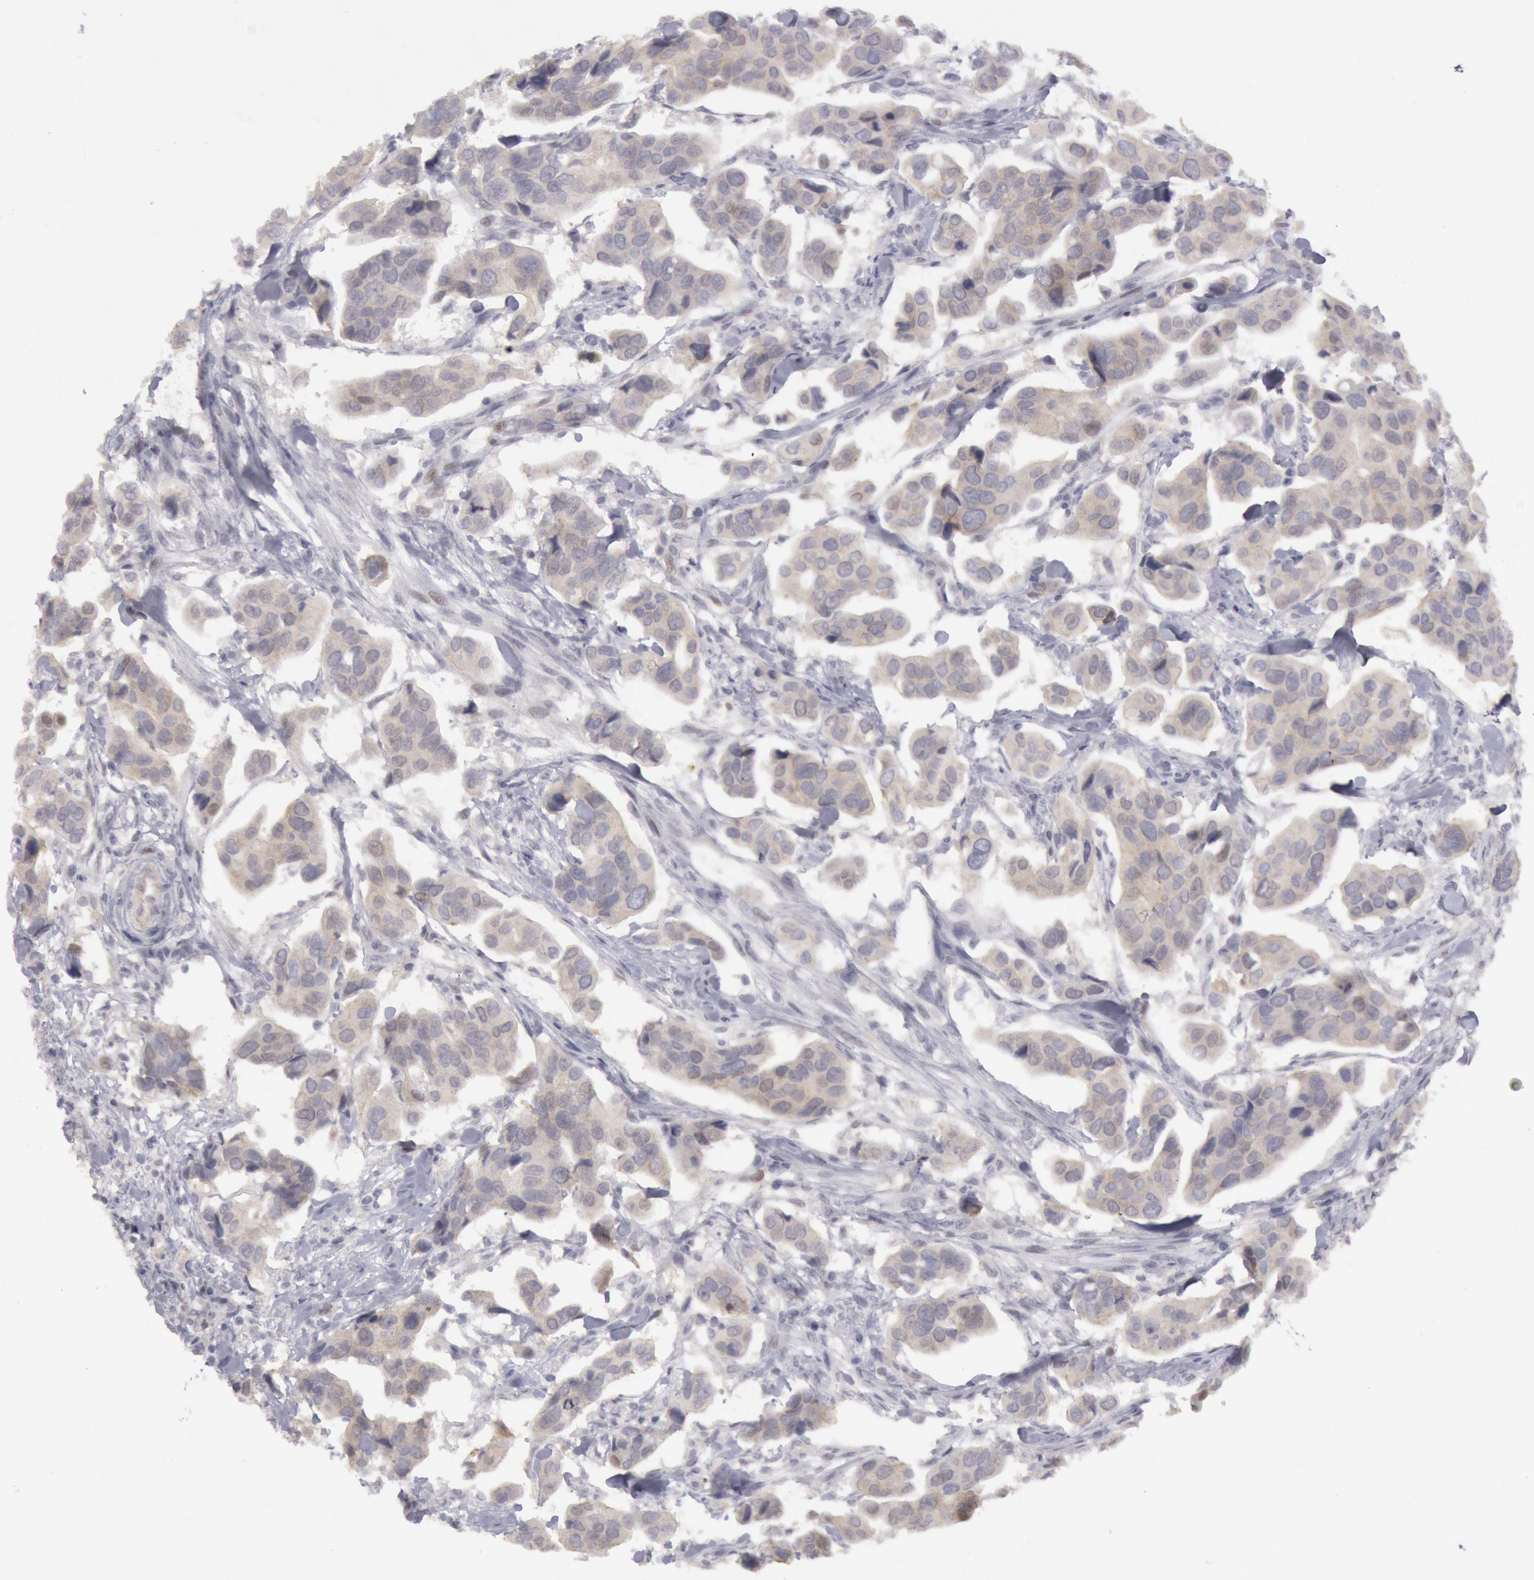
{"staining": {"intensity": "weak", "quantity": ">75%", "location": "cytoplasmic/membranous"}, "tissue": "urothelial cancer", "cell_type": "Tumor cells", "image_type": "cancer", "snomed": [{"axis": "morphology", "description": "Adenocarcinoma, NOS"}, {"axis": "topography", "description": "Urinary bladder"}], "caption": "Immunohistochemical staining of human adenocarcinoma demonstrates low levels of weak cytoplasmic/membranous protein expression in approximately >75% of tumor cells.", "gene": "JOSD1", "patient": {"sex": "male", "age": 61}}